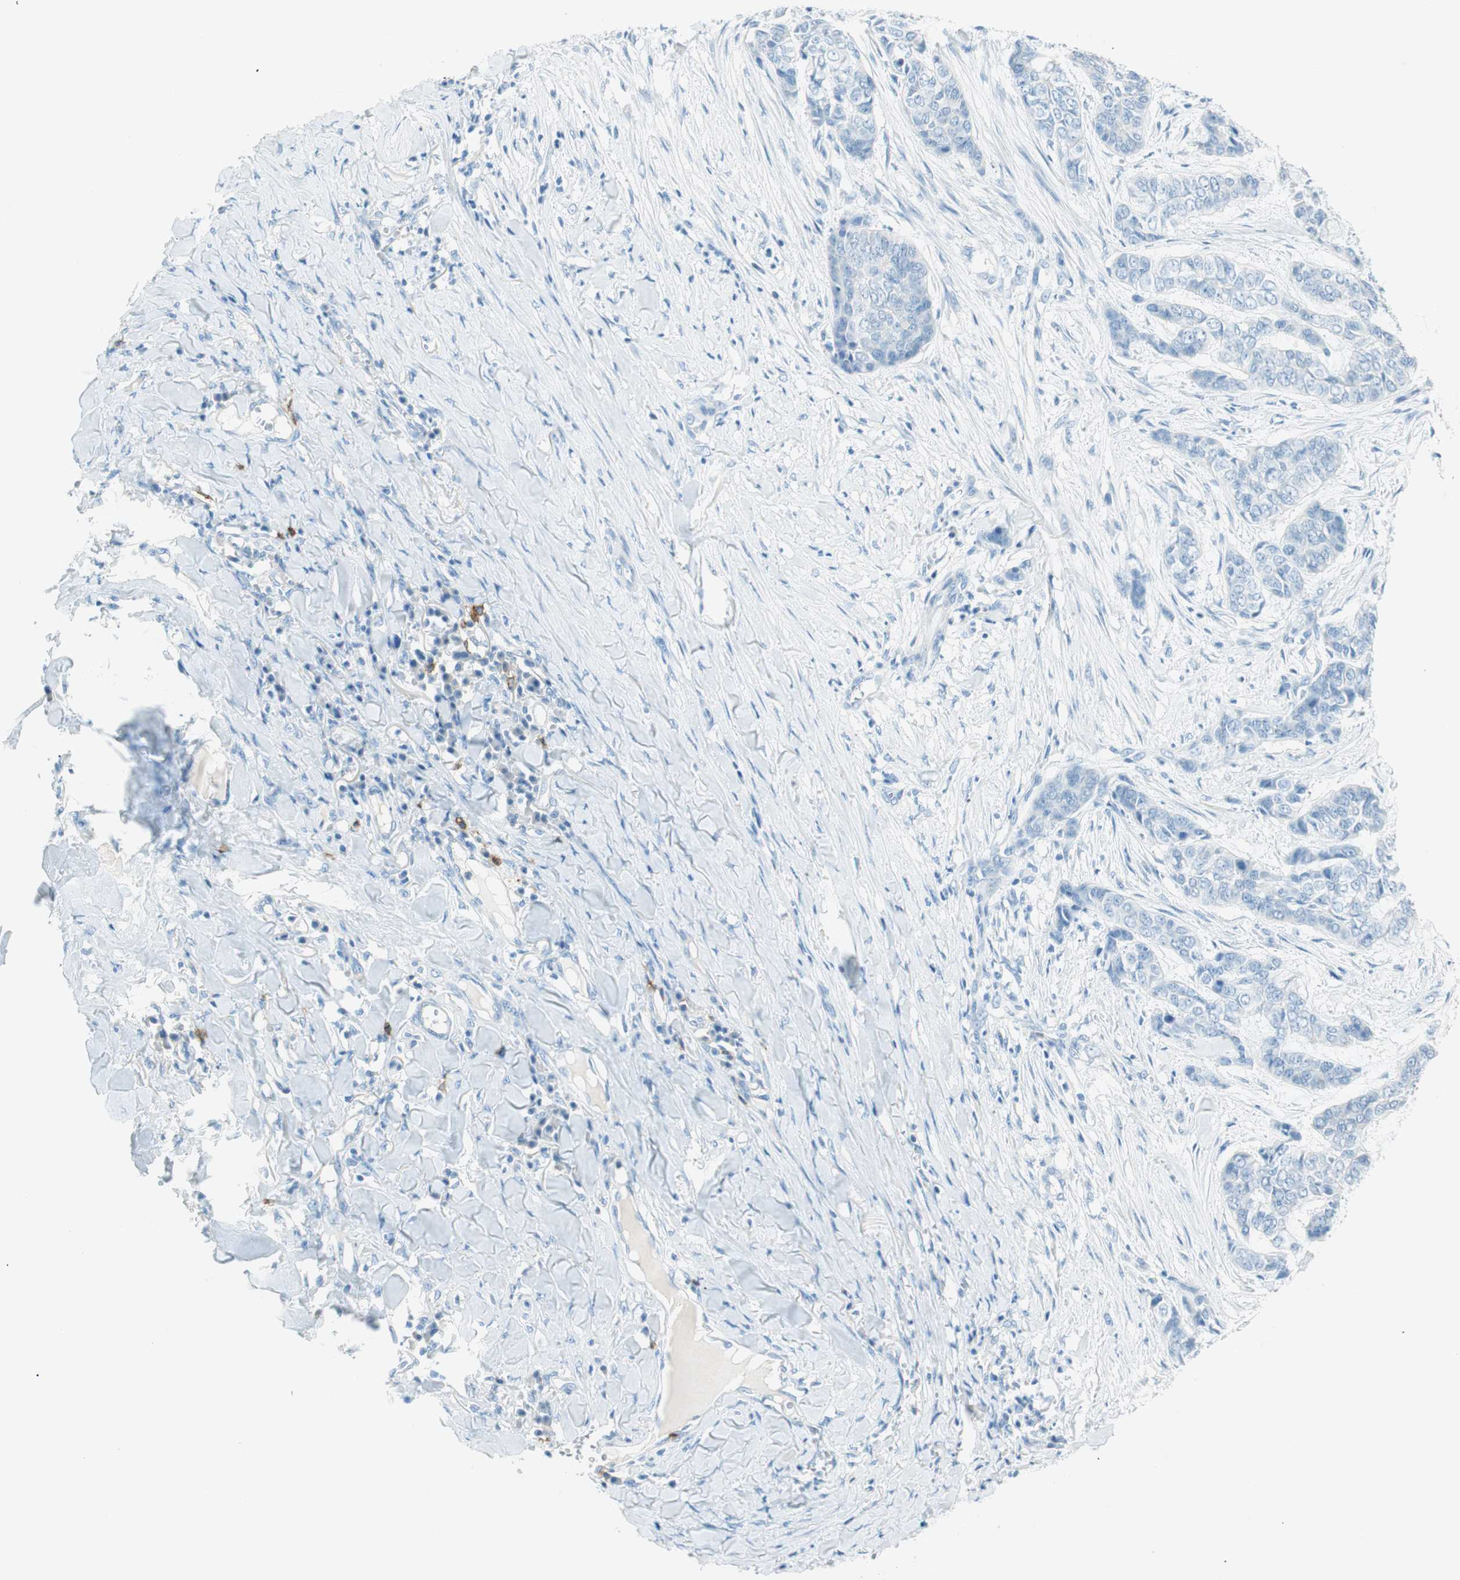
{"staining": {"intensity": "negative", "quantity": "none", "location": "none"}, "tissue": "skin cancer", "cell_type": "Tumor cells", "image_type": "cancer", "snomed": [{"axis": "morphology", "description": "Basal cell carcinoma"}, {"axis": "topography", "description": "Skin"}], "caption": "Immunohistochemistry image of neoplastic tissue: skin basal cell carcinoma stained with DAB reveals no significant protein positivity in tumor cells.", "gene": "TNFRSF13C", "patient": {"sex": "female", "age": 64}}